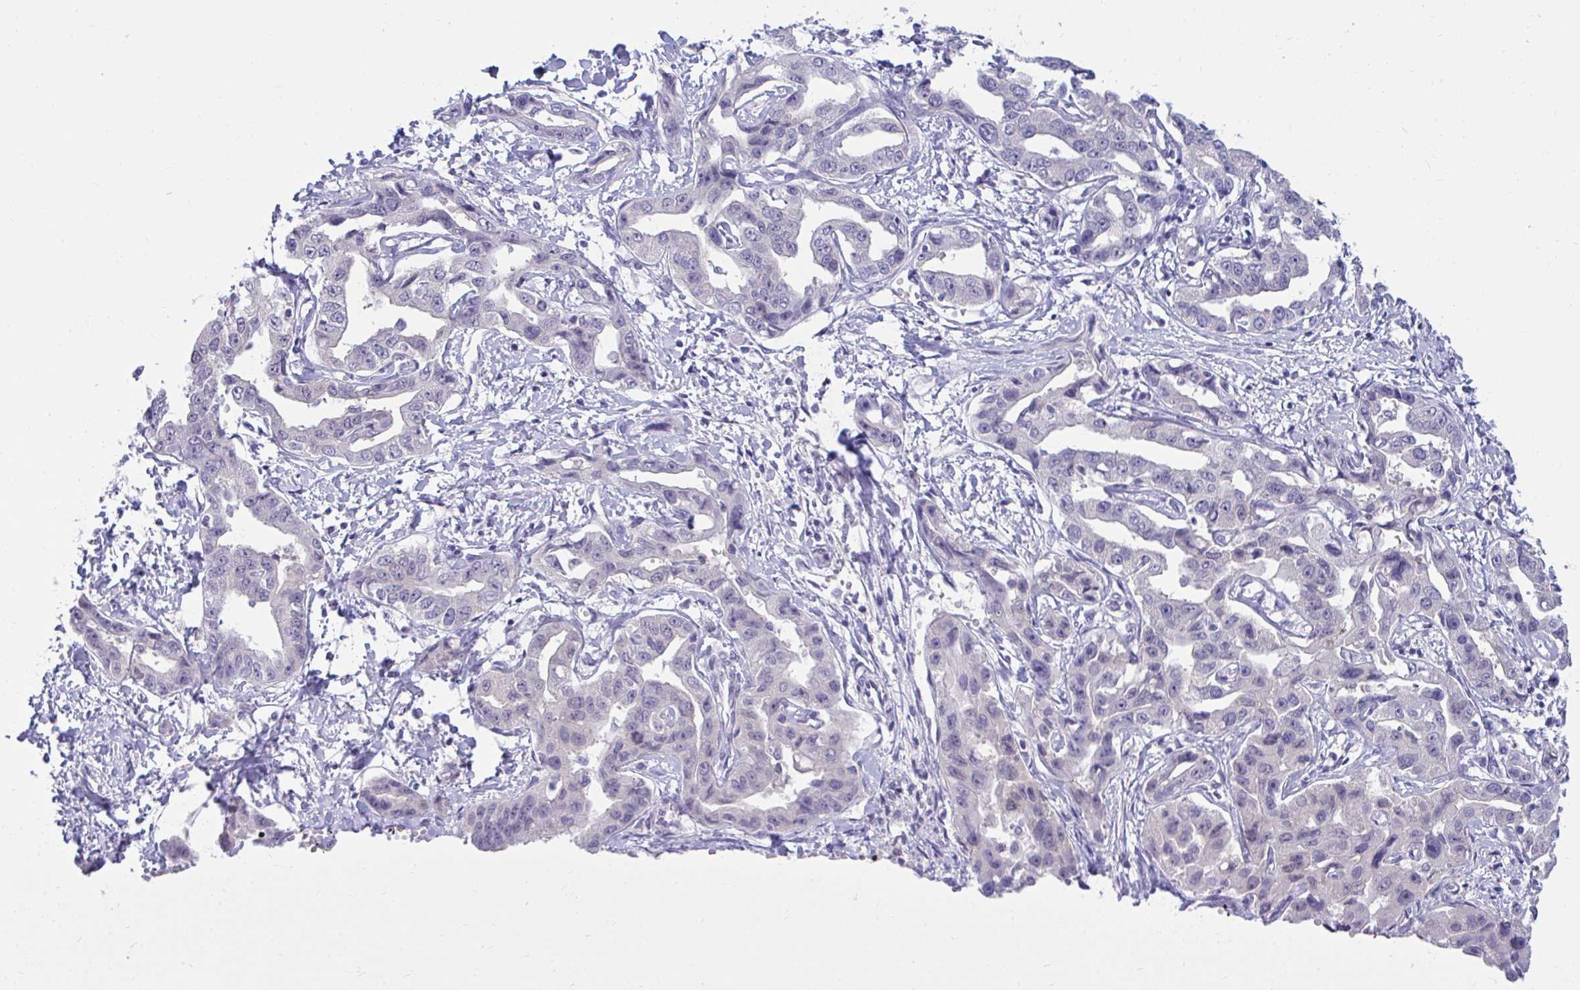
{"staining": {"intensity": "negative", "quantity": "none", "location": "none"}, "tissue": "liver cancer", "cell_type": "Tumor cells", "image_type": "cancer", "snomed": [{"axis": "morphology", "description": "Cholangiocarcinoma"}, {"axis": "topography", "description": "Liver"}], "caption": "Tumor cells are negative for protein expression in human liver cancer.", "gene": "CSE1L", "patient": {"sex": "male", "age": 59}}